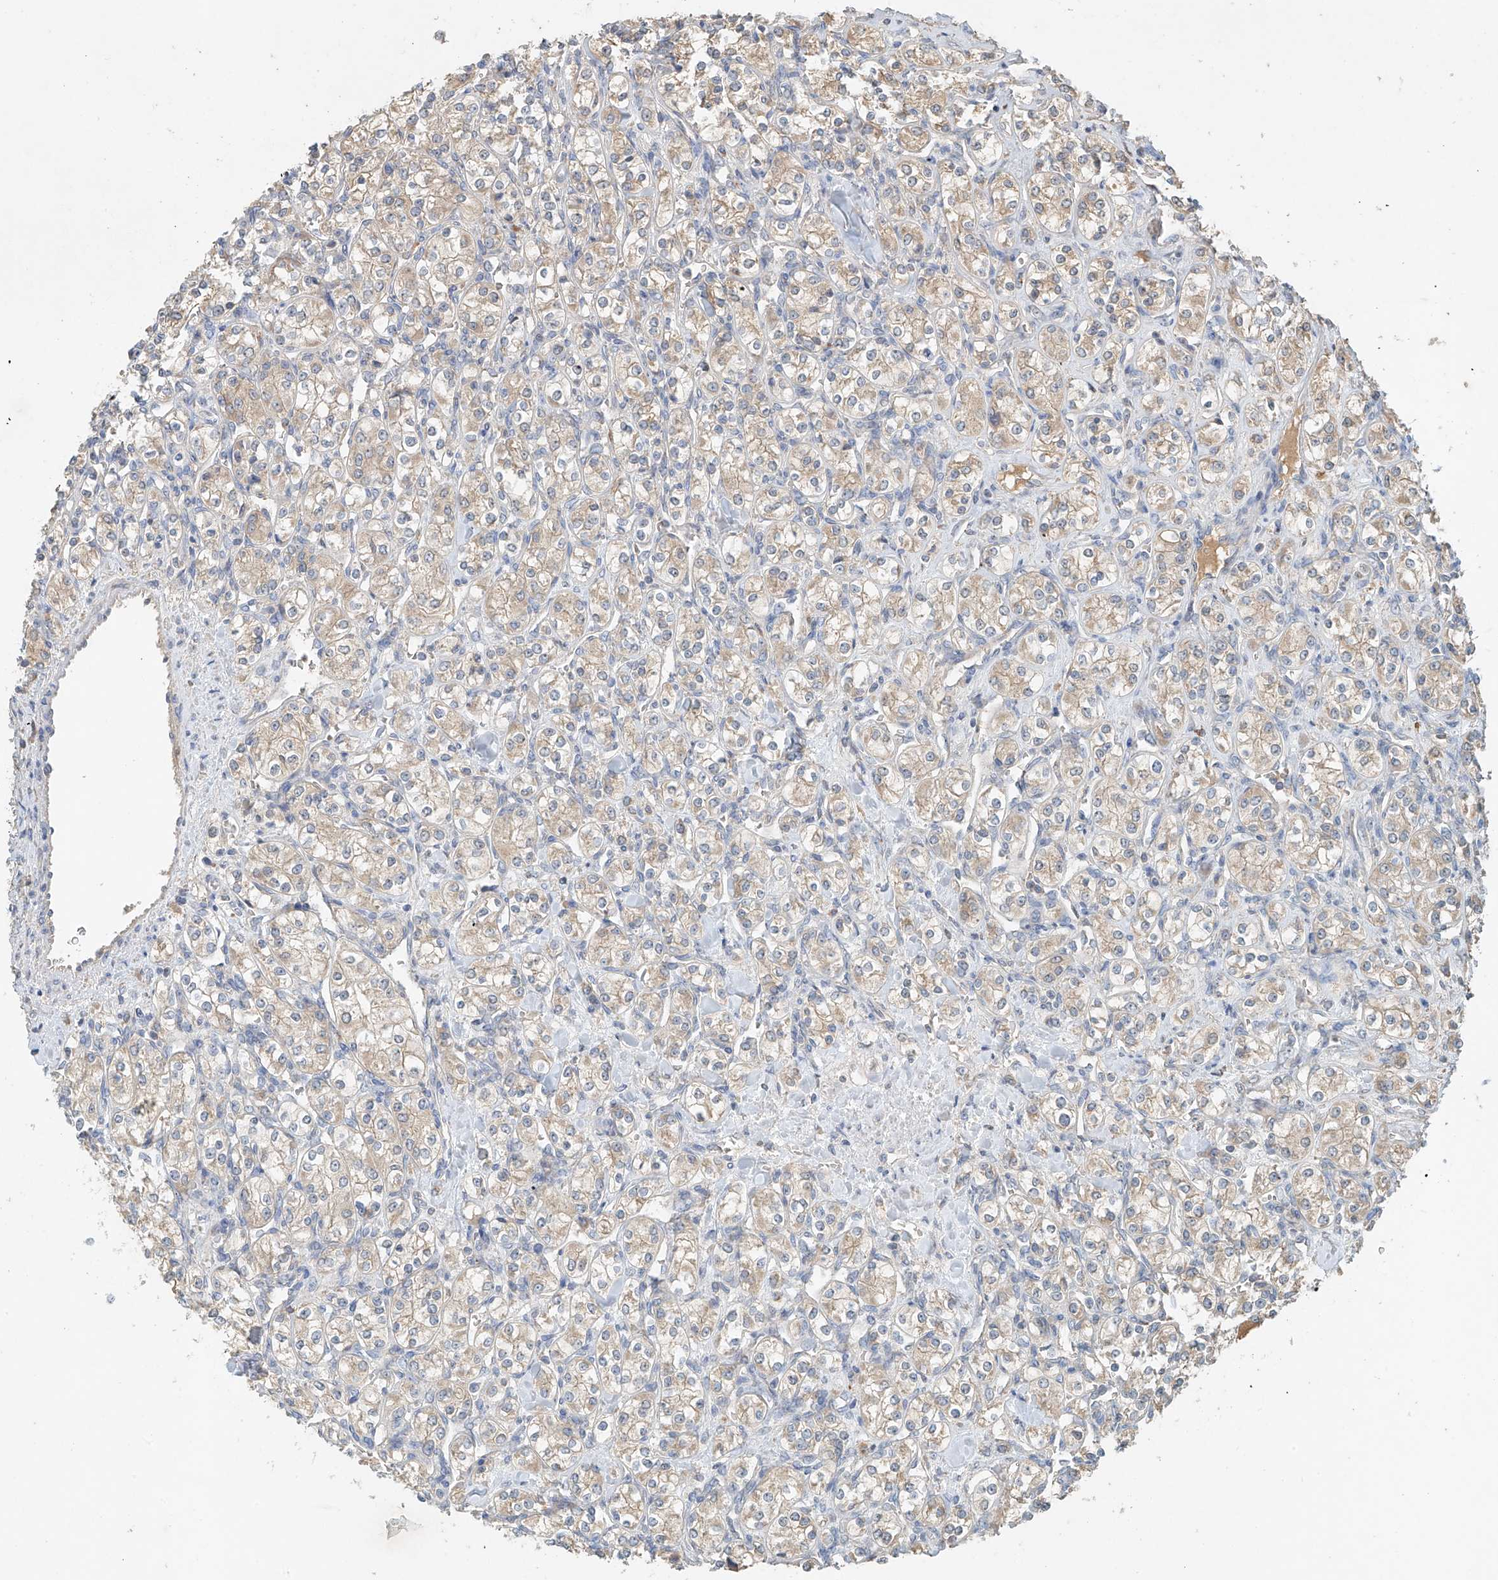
{"staining": {"intensity": "weak", "quantity": "25%-75%", "location": "cytoplasmic/membranous"}, "tissue": "renal cancer", "cell_type": "Tumor cells", "image_type": "cancer", "snomed": [{"axis": "morphology", "description": "Adenocarcinoma, NOS"}, {"axis": "topography", "description": "Kidney"}], "caption": "A brown stain highlights weak cytoplasmic/membranous expression of a protein in renal cancer (adenocarcinoma) tumor cells. (Stains: DAB in brown, nuclei in blue, Microscopy: brightfield microscopy at high magnification).", "gene": "GNB1L", "patient": {"sex": "male", "age": 77}}